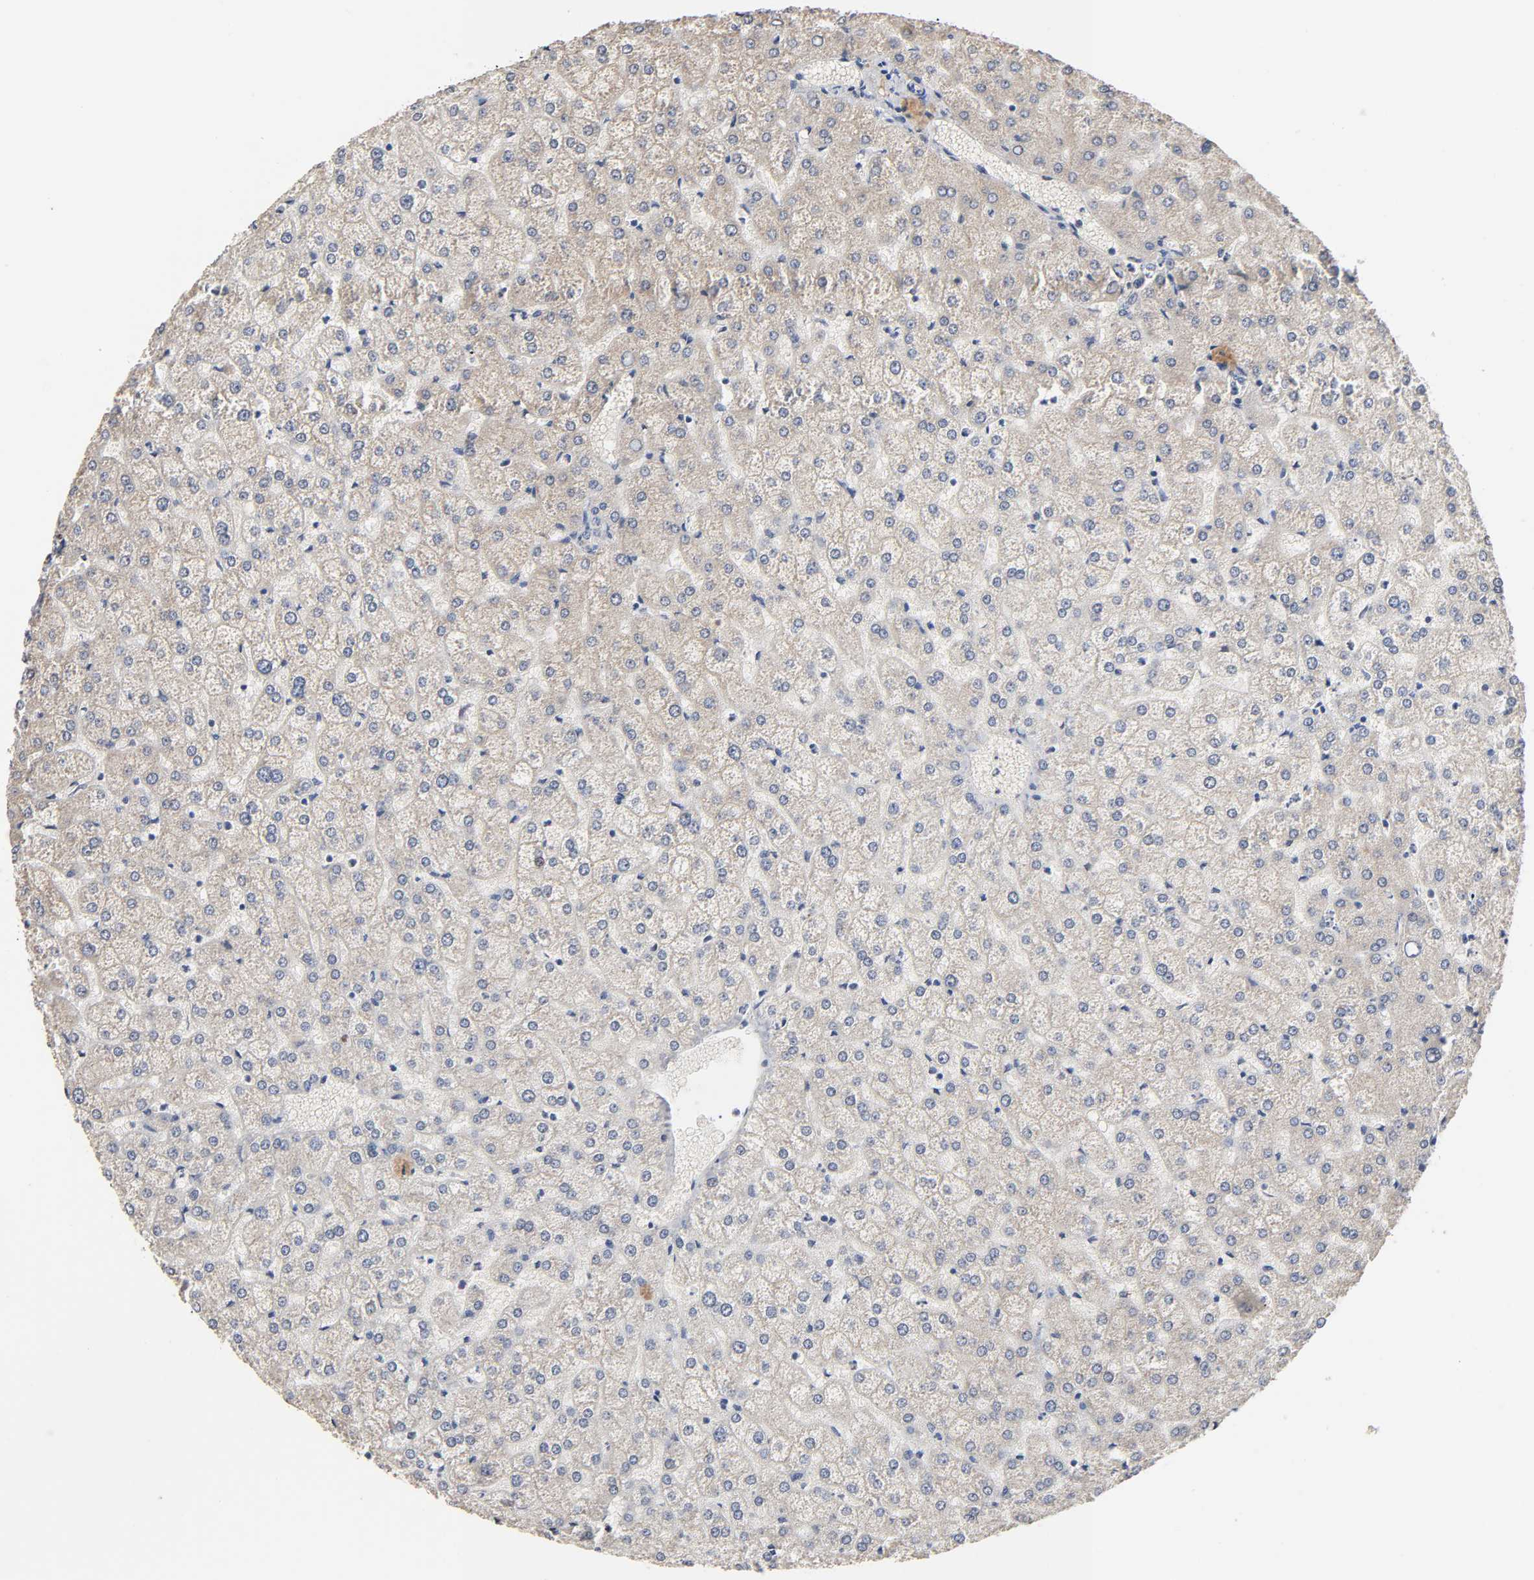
{"staining": {"intensity": "negative", "quantity": "none", "location": "none"}, "tissue": "liver", "cell_type": "Cholangiocytes", "image_type": "normal", "snomed": [{"axis": "morphology", "description": "Normal tissue, NOS"}, {"axis": "topography", "description": "Liver"}], "caption": "The immunohistochemistry (IHC) histopathology image has no significant positivity in cholangiocytes of liver.", "gene": "HDLBP", "patient": {"sex": "female", "age": 32}}